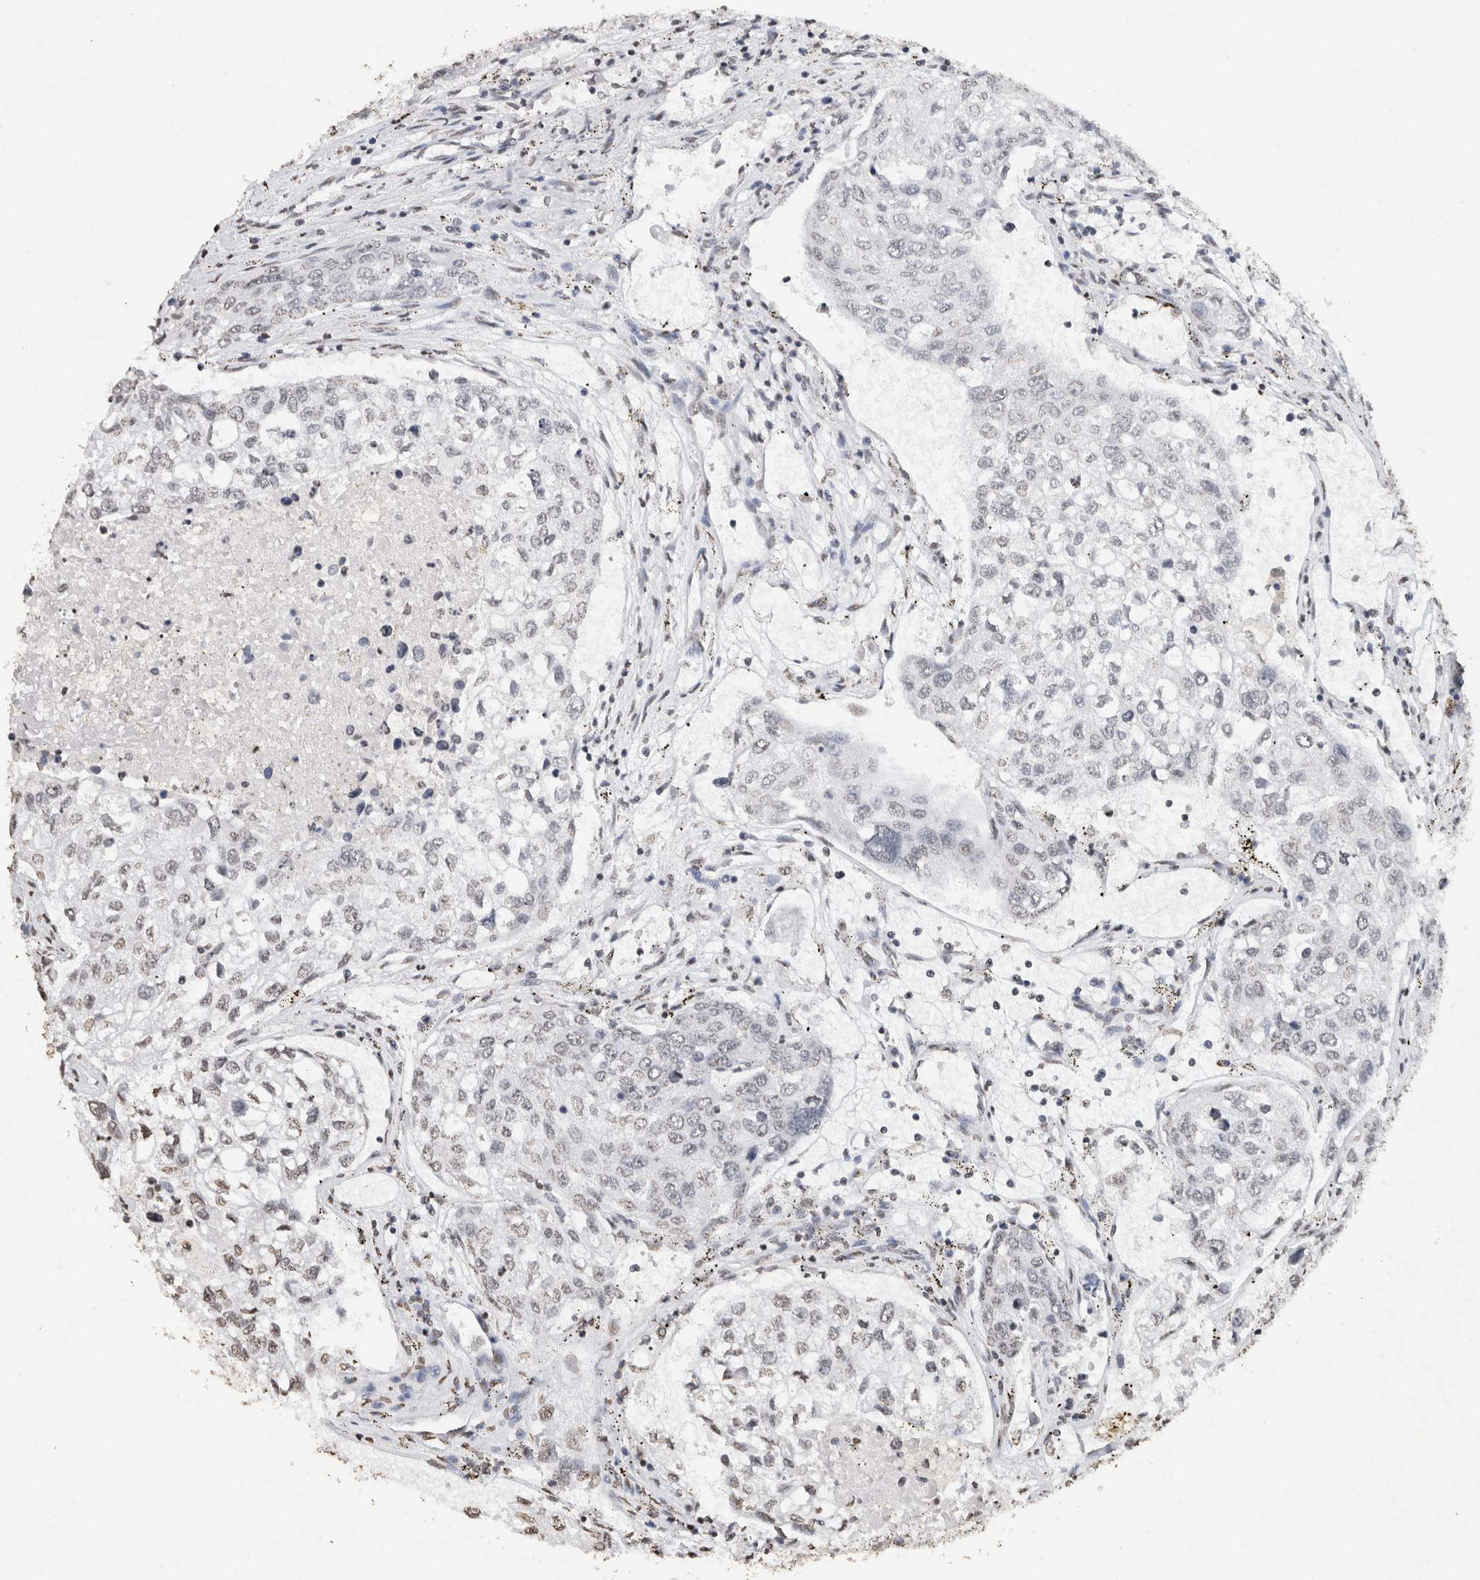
{"staining": {"intensity": "negative", "quantity": "none", "location": "none"}, "tissue": "urothelial cancer", "cell_type": "Tumor cells", "image_type": "cancer", "snomed": [{"axis": "morphology", "description": "Urothelial carcinoma, High grade"}, {"axis": "topography", "description": "Lymph node"}, {"axis": "topography", "description": "Urinary bladder"}], "caption": "A high-resolution image shows IHC staining of urothelial cancer, which demonstrates no significant positivity in tumor cells.", "gene": "CNTN1", "patient": {"sex": "male", "age": 51}}